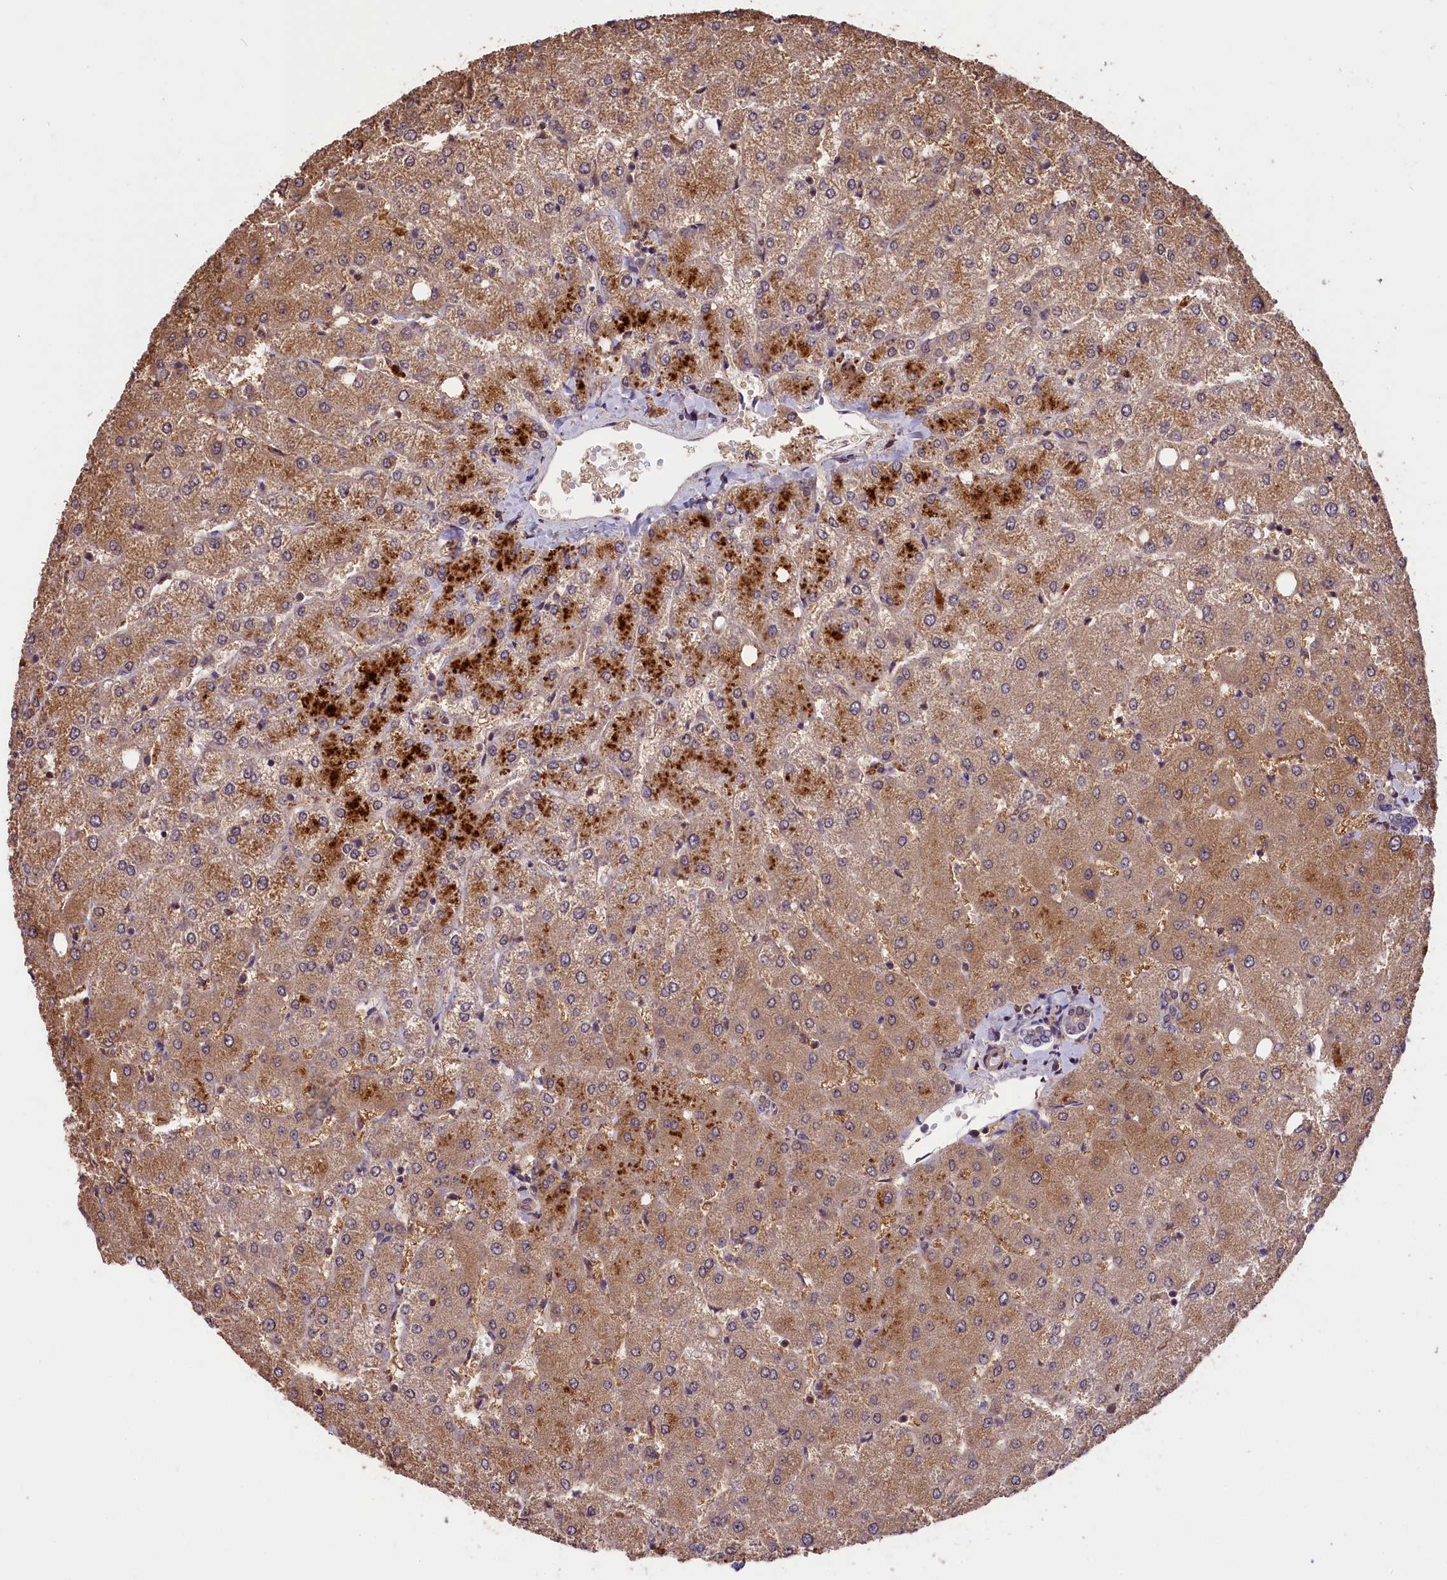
{"staining": {"intensity": "negative", "quantity": "none", "location": "none"}, "tissue": "liver", "cell_type": "Cholangiocytes", "image_type": "normal", "snomed": [{"axis": "morphology", "description": "Normal tissue, NOS"}, {"axis": "topography", "description": "Liver"}], "caption": "High power microscopy photomicrograph of an IHC micrograph of unremarkable liver, revealing no significant expression in cholangiocytes. (DAB (3,3'-diaminobenzidine) immunohistochemistry (IHC) with hematoxylin counter stain).", "gene": "DNAJB9", "patient": {"sex": "female", "age": 54}}